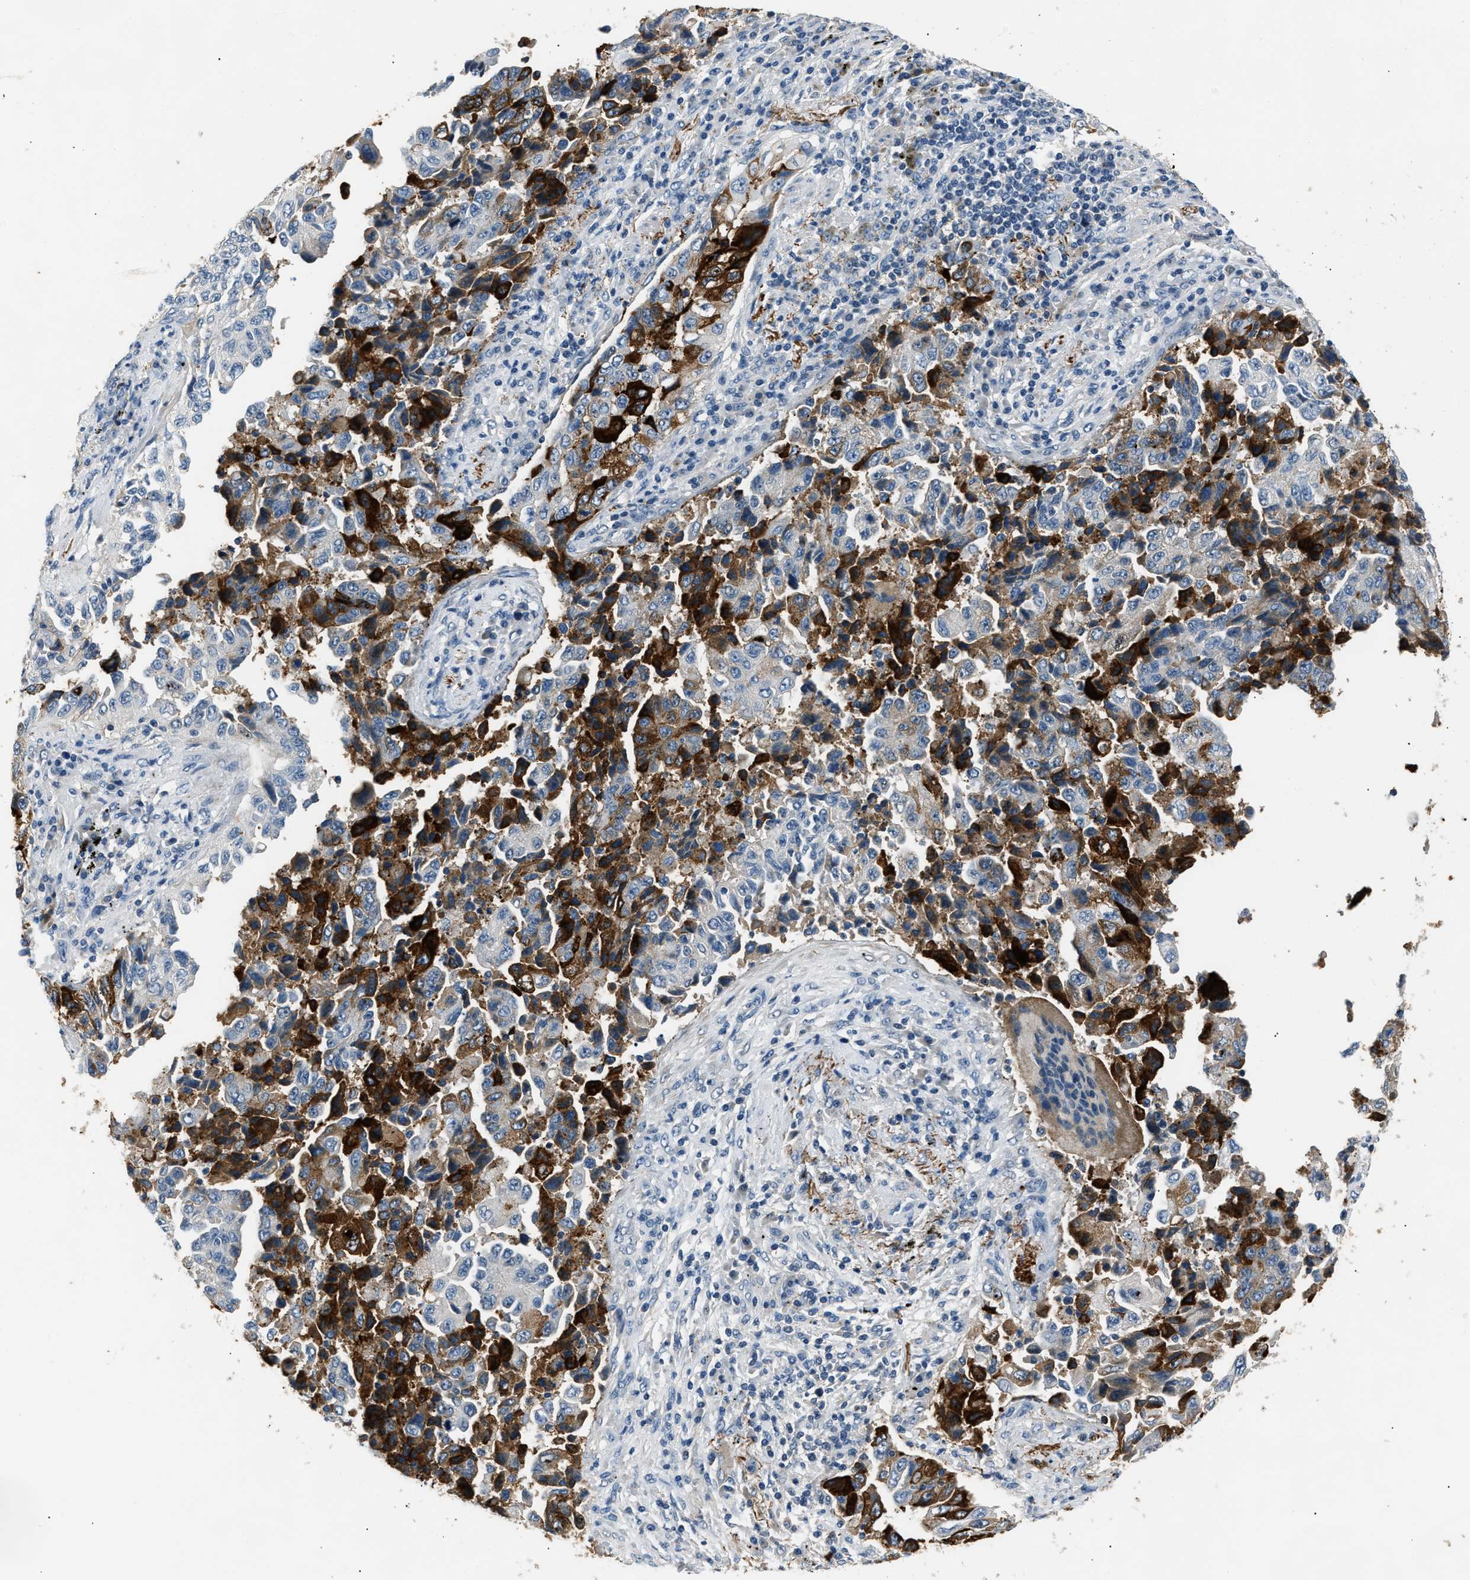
{"staining": {"intensity": "strong", "quantity": "25%-75%", "location": "cytoplasmic/membranous"}, "tissue": "lung cancer", "cell_type": "Tumor cells", "image_type": "cancer", "snomed": [{"axis": "morphology", "description": "Adenocarcinoma, NOS"}, {"axis": "topography", "description": "Lung"}], "caption": "Tumor cells exhibit strong cytoplasmic/membranous positivity in about 25%-75% of cells in adenocarcinoma (lung).", "gene": "INHA", "patient": {"sex": "female", "age": 51}}